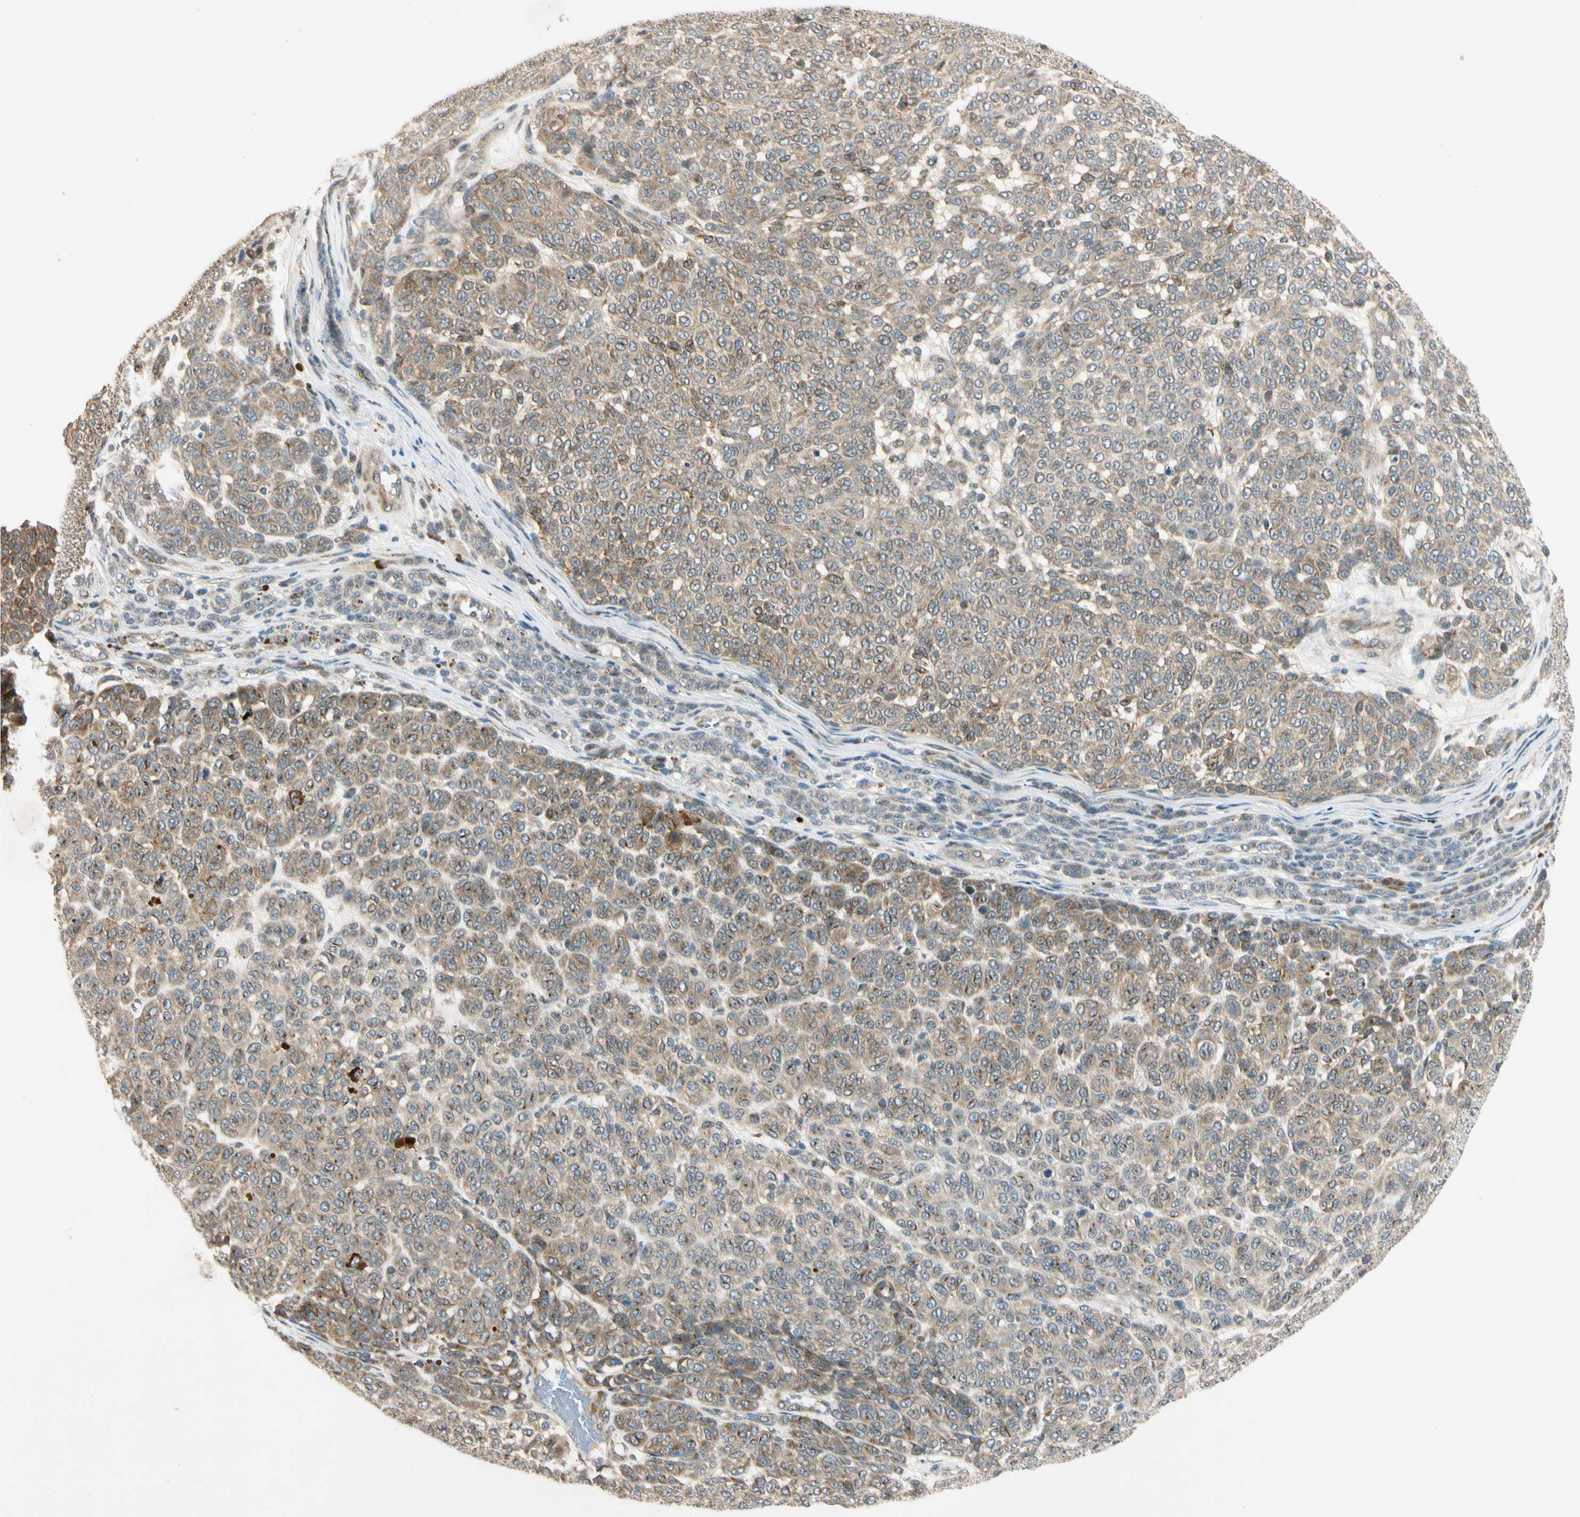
{"staining": {"intensity": "moderate", "quantity": ">75%", "location": "cytoplasmic/membranous"}, "tissue": "melanoma", "cell_type": "Tumor cells", "image_type": "cancer", "snomed": [{"axis": "morphology", "description": "Malignant melanoma, NOS"}, {"axis": "topography", "description": "Skin"}], "caption": "Moderate cytoplasmic/membranous expression for a protein is appreciated in approximately >75% of tumor cells of malignant melanoma using immunohistochemistry (IHC).", "gene": "RPS6KB2", "patient": {"sex": "male", "age": 59}}